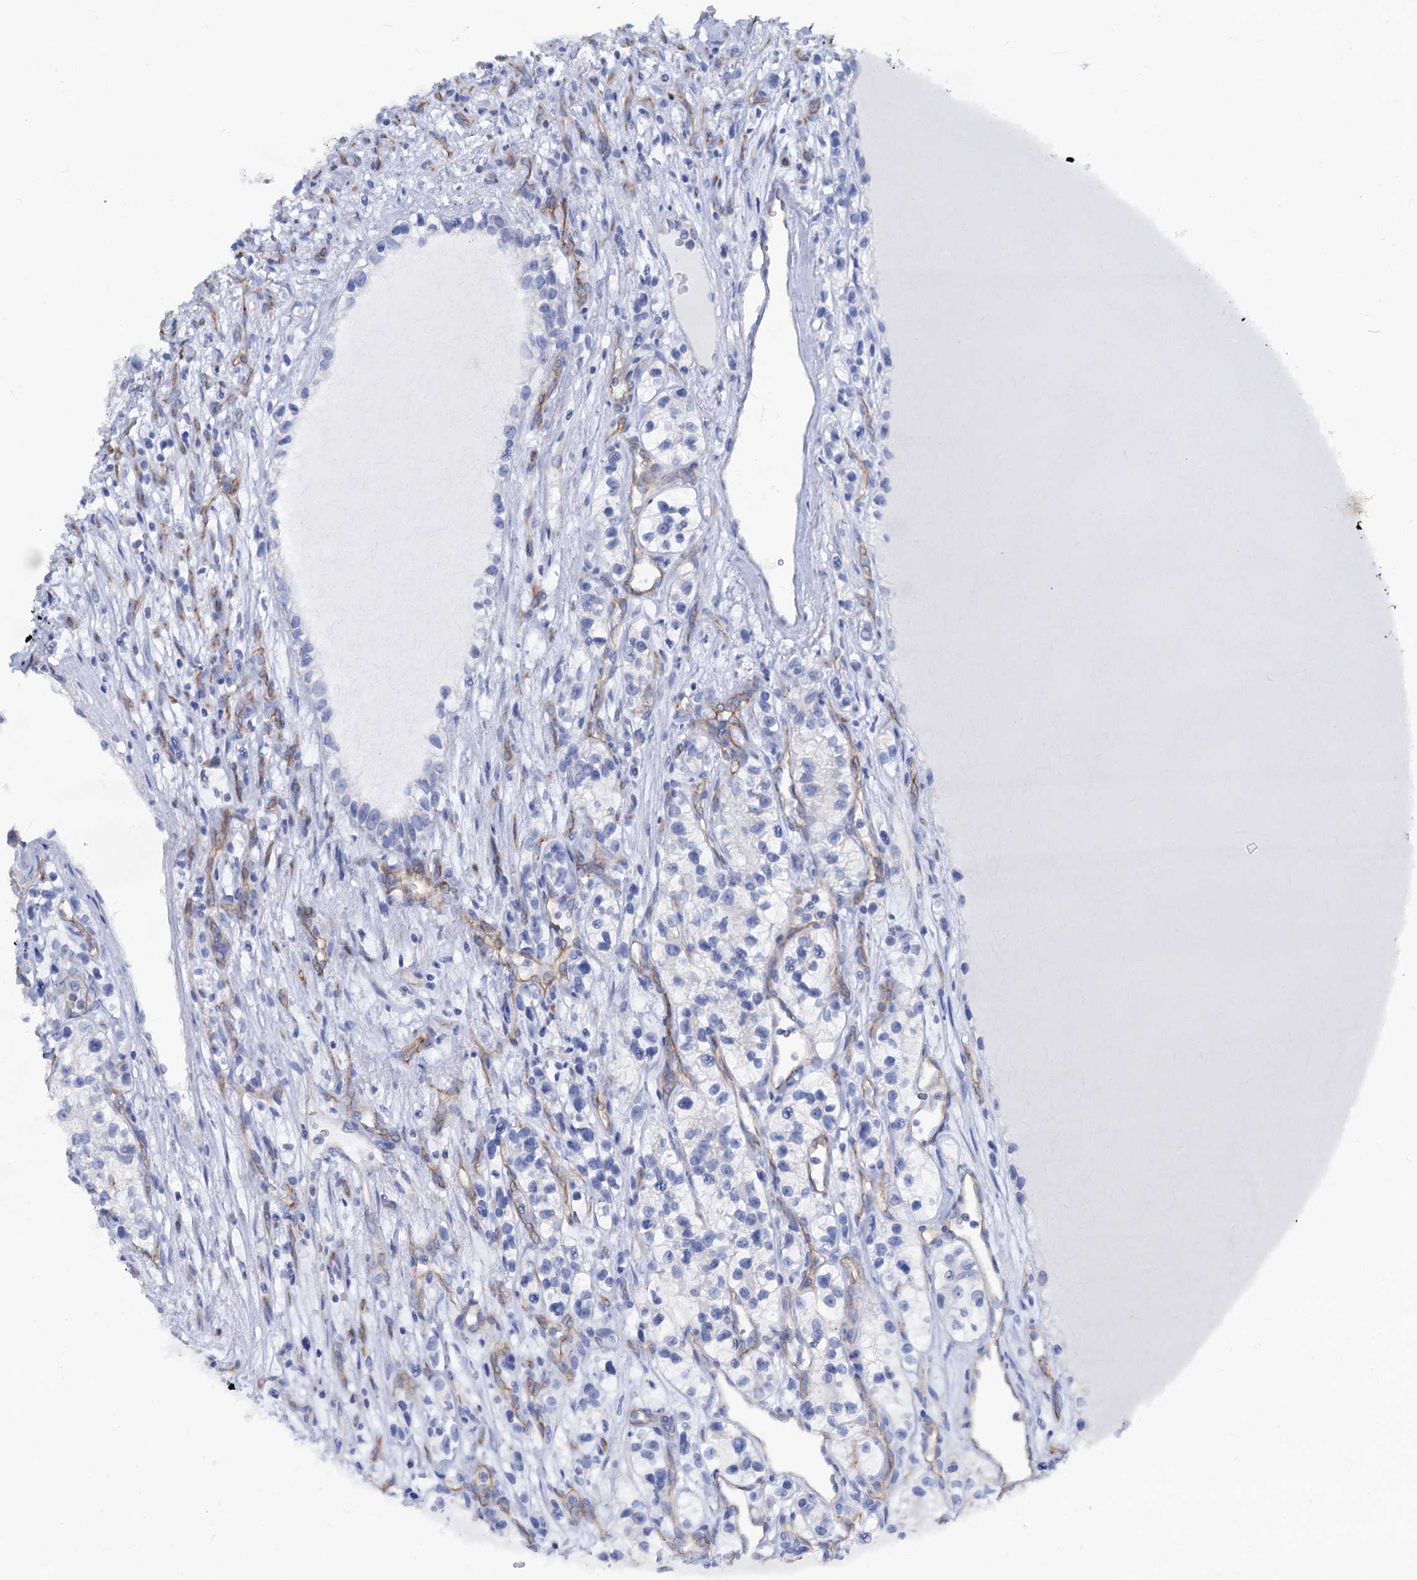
{"staining": {"intensity": "negative", "quantity": "none", "location": "none"}, "tissue": "renal cancer", "cell_type": "Tumor cells", "image_type": "cancer", "snomed": [{"axis": "morphology", "description": "Adenocarcinoma, NOS"}, {"axis": "topography", "description": "Kidney"}], "caption": "This is an immunohistochemistry (IHC) micrograph of human renal adenocarcinoma. There is no positivity in tumor cells.", "gene": "SLC1A3", "patient": {"sex": "female", "age": 57}}